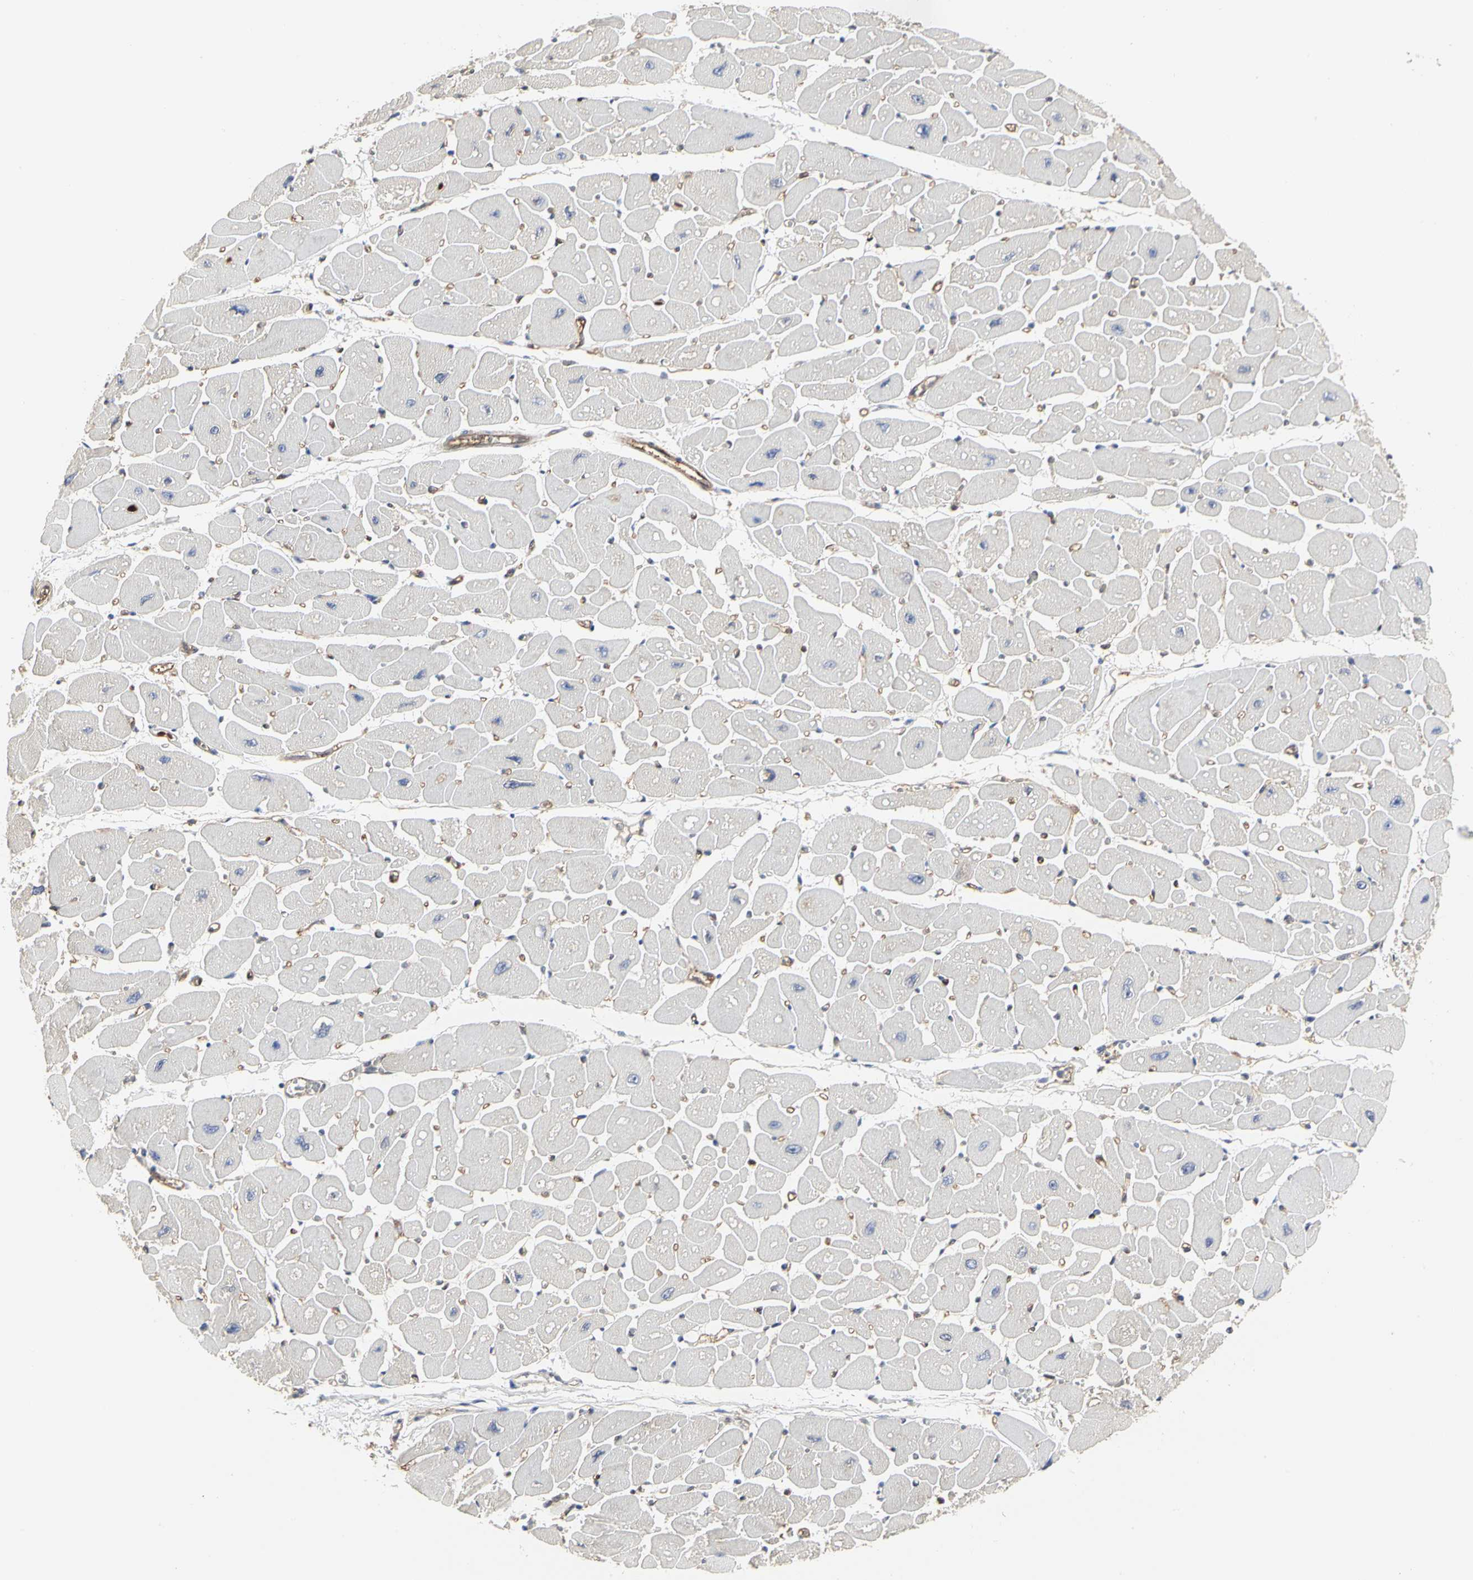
{"staining": {"intensity": "weak", "quantity": "<25%", "location": "cytoplasmic/membranous"}, "tissue": "heart muscle", "cell_type": "Cardiomyocytes", "image_type": "normal", "snomed": [{"axis": "morphology", "description": "Normal tissue, NOS"}, {"axis": "topography", "description": "Heart"}], "caption": "Immunohistochemical staining of unremarkable heart muscle demonstrates no significant staining in cardiomyocytes.", "gene": "C3orf52", "patient": {"sex": "female", "age": 54}}